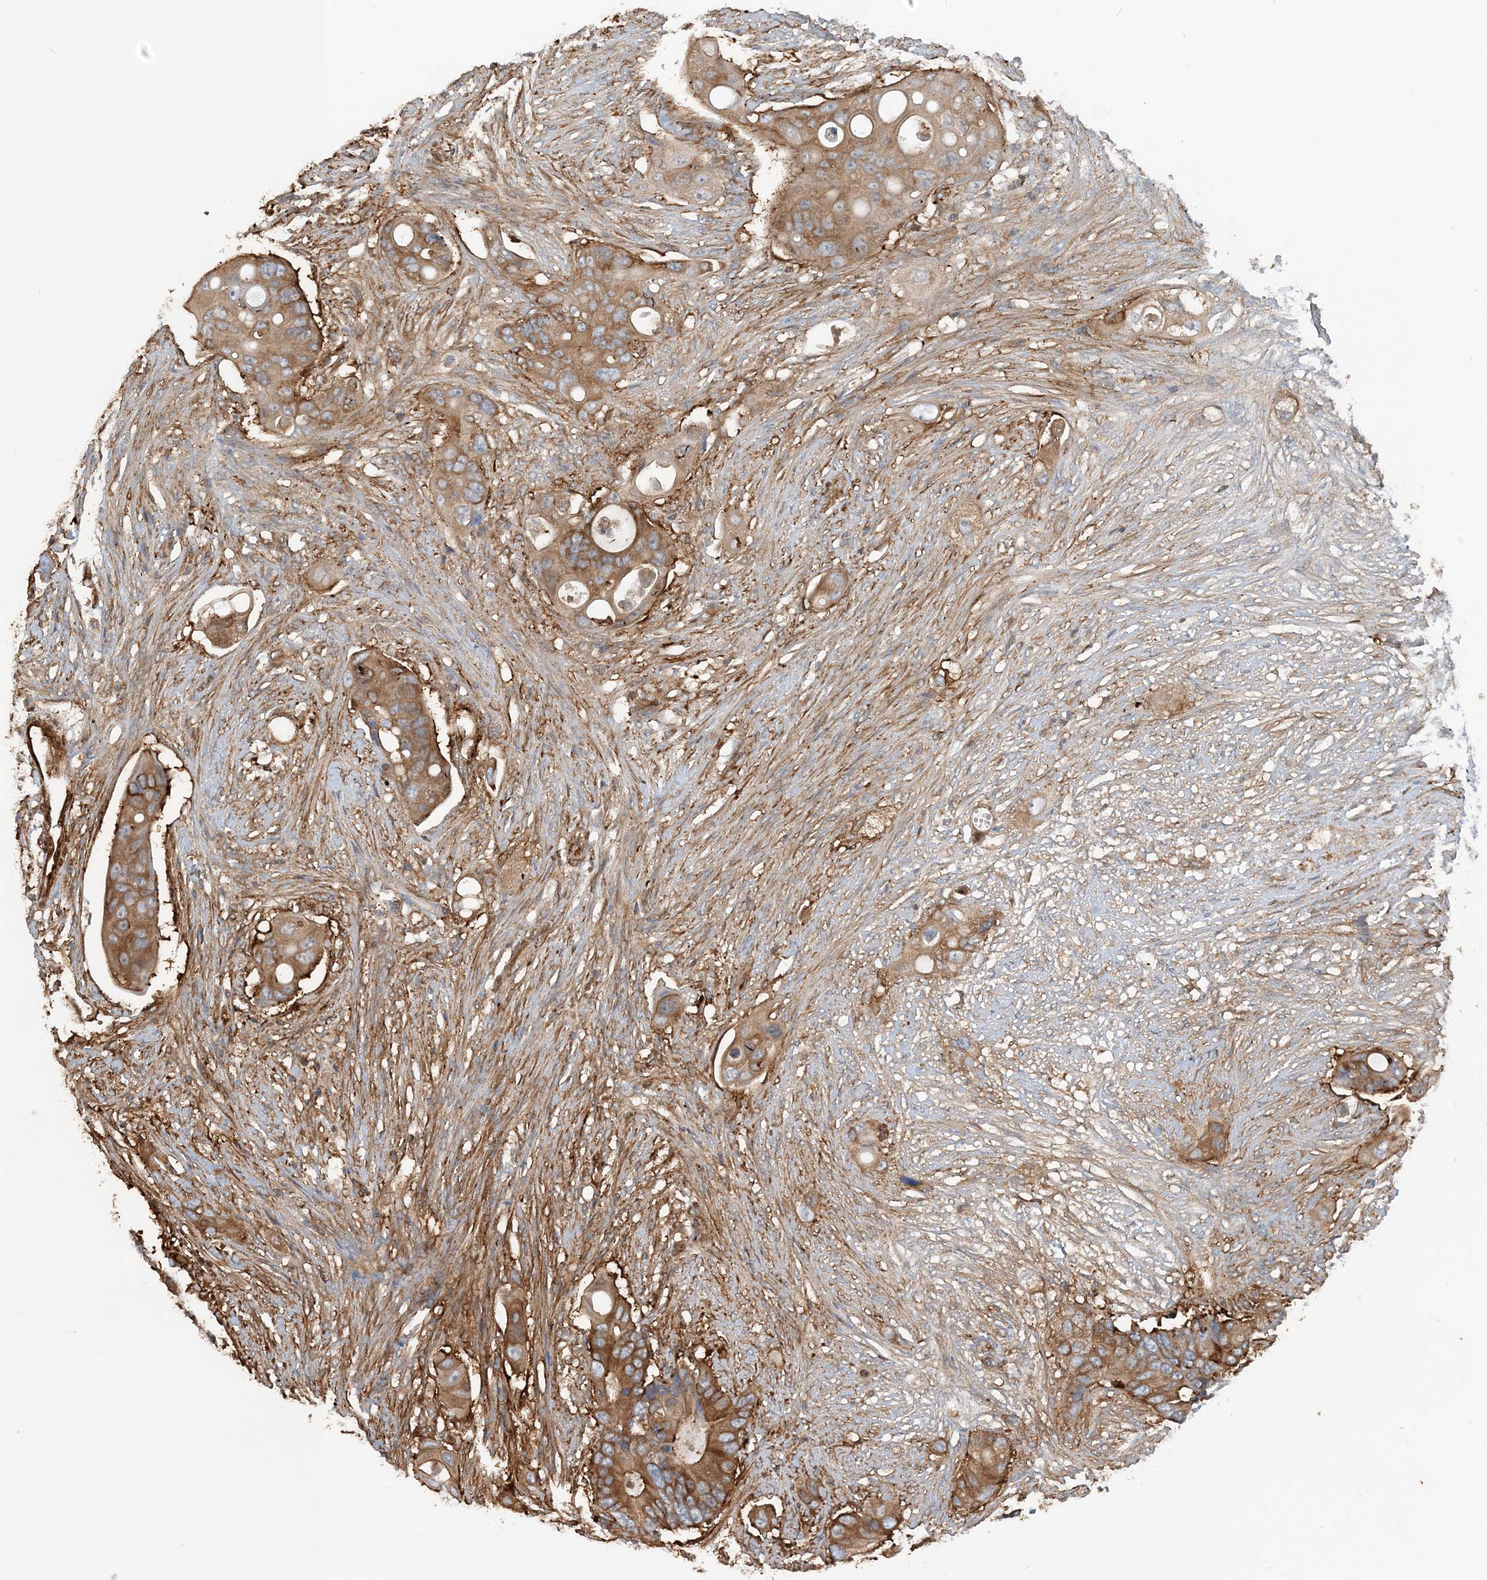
{"staining": {"intensity": "moderate", "quantity": ">75%", "location": "cytoplasmic/membranous"}, "tissue": "colorectal cancer", "cell_type": "Tumor cells", "image_type": "cancer", "snomed": [{"axis": "morphology", "description": "Adenocarcinoma, NOS"}, {"axis": "topography", "description": "Colon"}], "caption": "Immunohistochemistry (IHC) photomicrograph of human colorectal cancer stained for a protein (brown), which displays medium levels of moderate cytoplasmic/membranous positivity in approximately >75% of tumor cells.", "gene": "DSTN", "patient": {"sex": "female", "age": 57}}